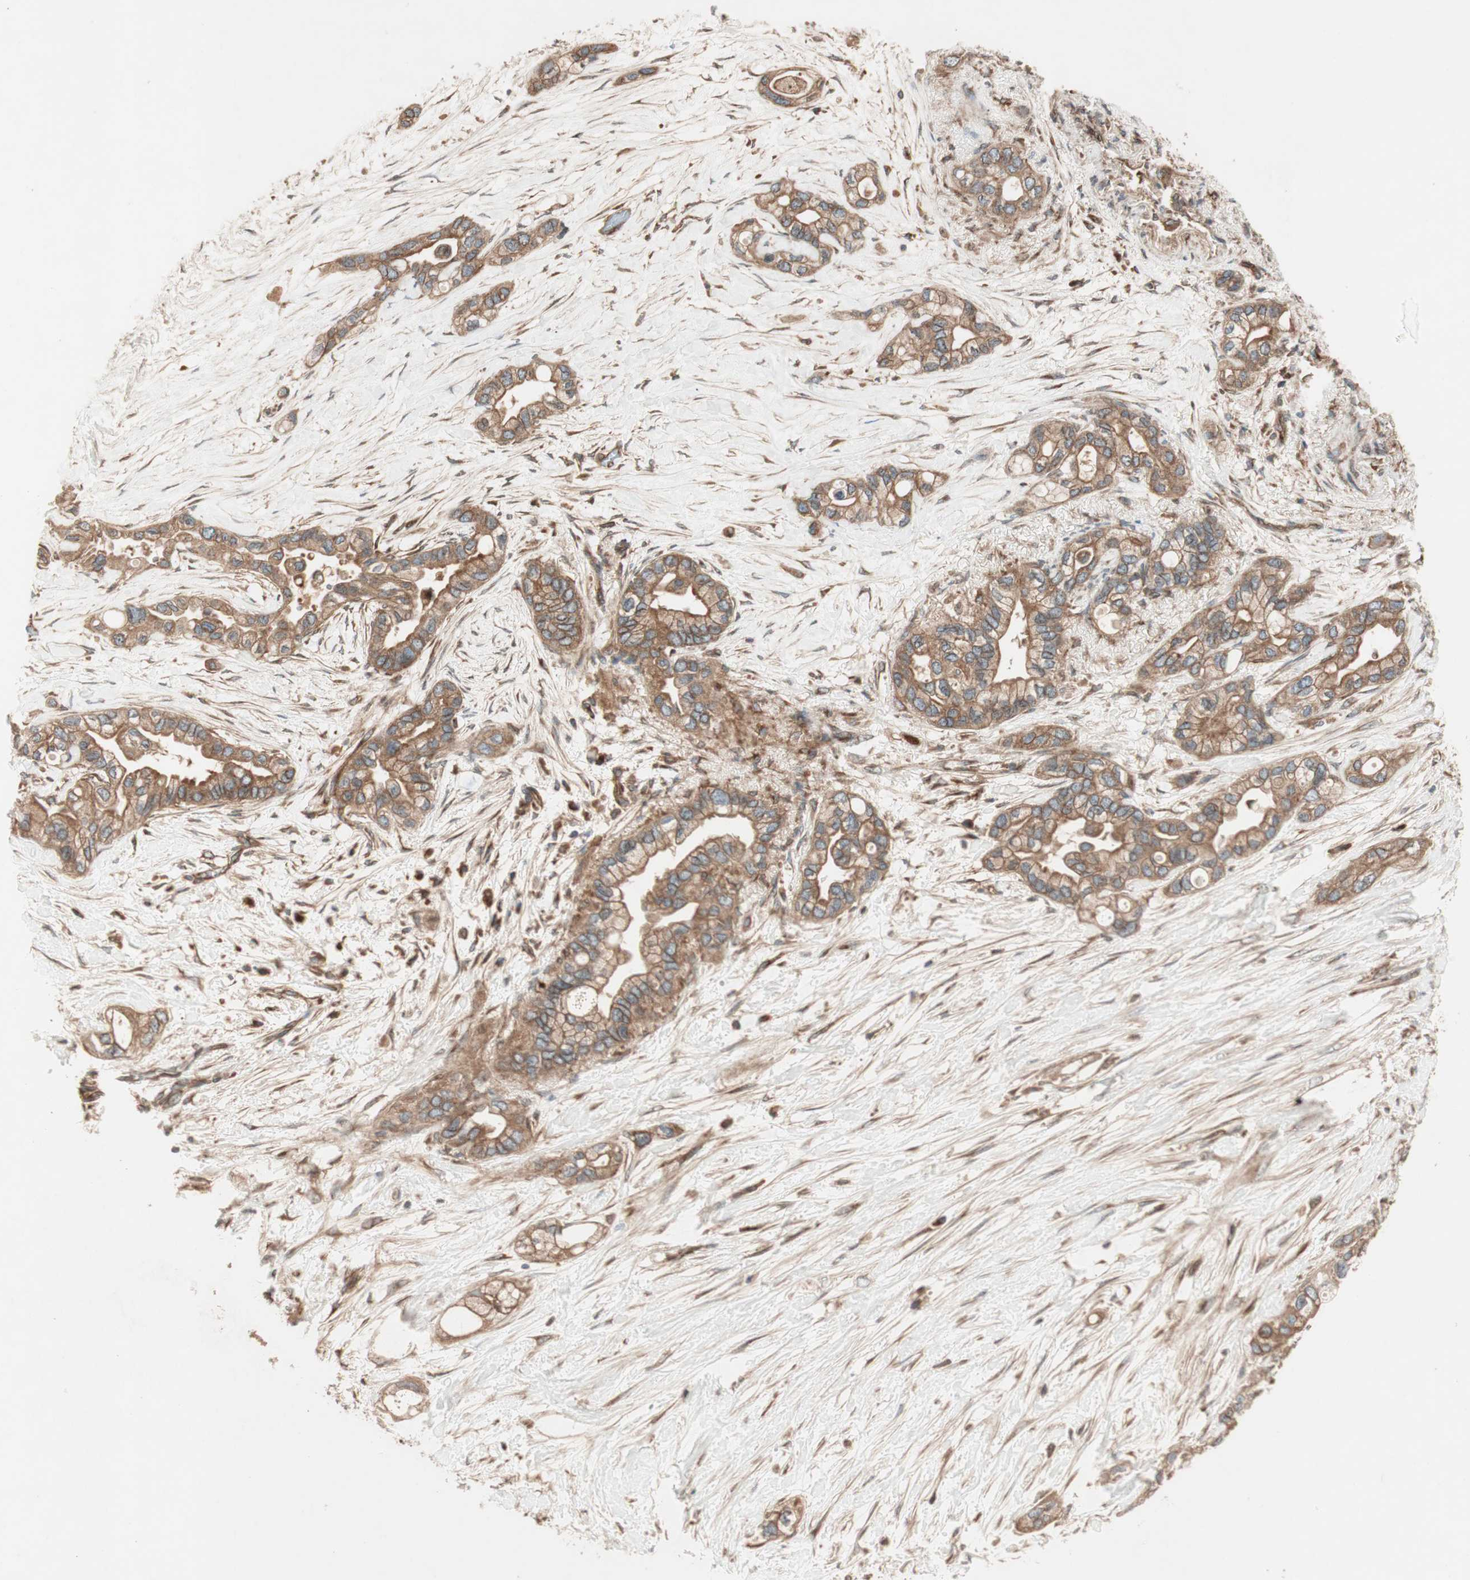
{"staining": {"intensity": "moderate", "quantity": ">75%", "location": "cytoplasmic/membranous"}, "tissue": "pancreatic cancer", "cell_type": "Tumor cells", "image_type": "cancer", "snomed": [{"axis": "morphology", "description": "Adenocarcinoma, NOS"}, {"axis": "topography", "description": "Pancreas"}], "caption": "This micrograph exhibits IHC staining of human pancreatic adenocarcinoma, with medium moderate cytoplasmic/membranous positivity in about >75% of tumor cells.", "gene": "RAB5A", "patient": {"sex": "female", "age": 77}}